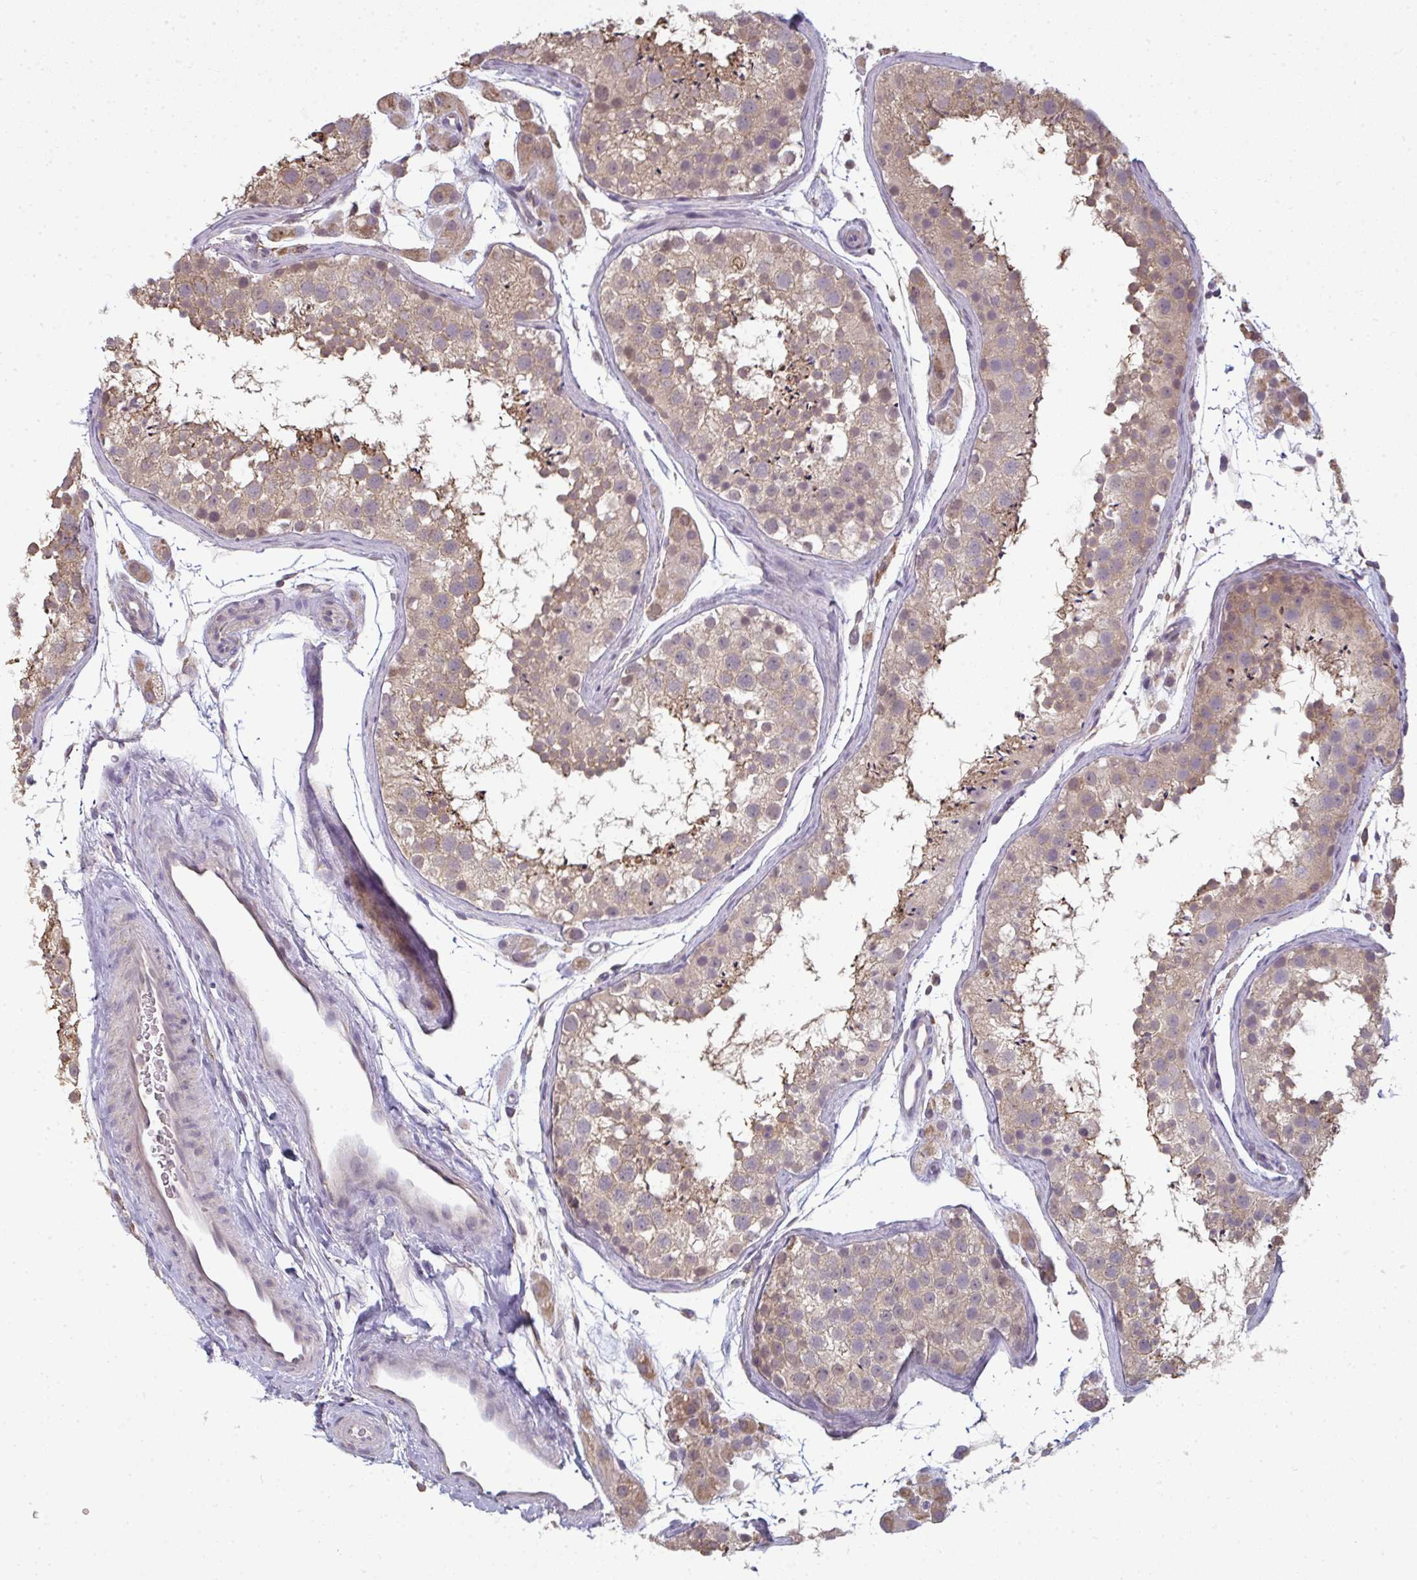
{"staining": {"intensity": "moderate", "quantity": "25%-75%", "location": "cytoplasmic/membranous"}, "tissue": "testis", "cell_type": "Cells in seminiferous ducts", "image_type": "normal", "snomed": [{"axis": "morphology", "description": "Normal tissue, NOS"}, {"axis": "topography", "description": "Testis"}], "caption": "Brown immunohistochemical staining in benign testis displays moderate cytoplasmic/membranous staining in approximately 25%-75% of cells in seminiferous ducts. The staining was performed using DAB, with brown indicating positive protein expression. Nuclei are stained blue with hematoxylin.", "gene": "CXCR1", "patient": {"sex": "male", "age": 41}}